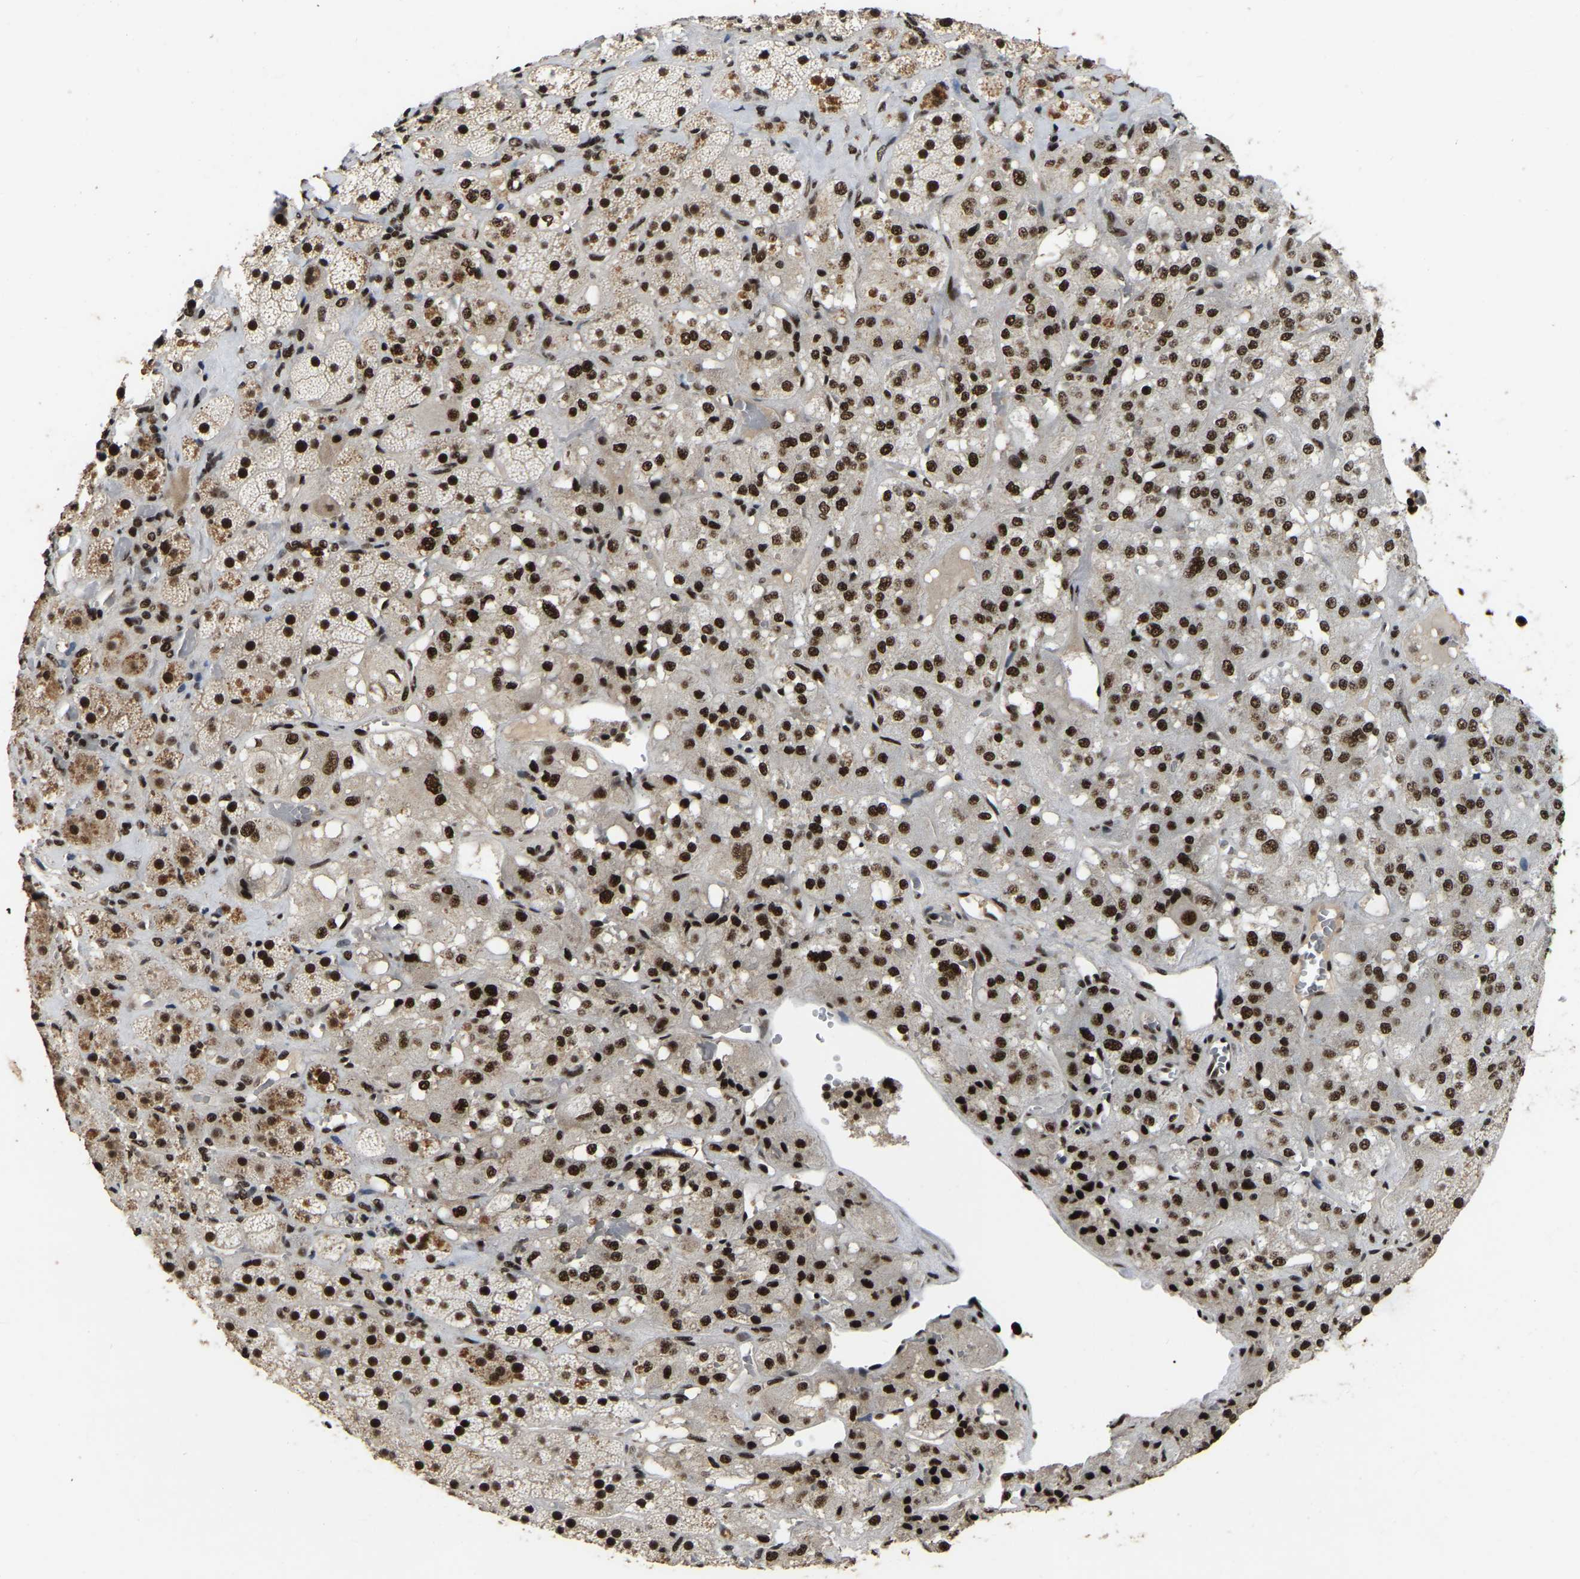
{"staining": {"intensity": "strong", "quantity": ">75%", "location": "nuclear"}, "tissue": "adrenal gland", "cell_type": "Glandular cells", "image_type": "normal", "snomed": [{"axis": "morphology", "description": "Normal tissue, NOS"}, {"axis": "topography", "description": "Adrenal gland"}], "caption": "Immunohistochemical staining of normal human adrenal gland reveals strong nuclear protein staining in approximately >75% of glandular cells. (IHC, brightfield microscopy, high magnification).", "gene": "TBL1XR1", "patient": {"sex": "male", "age": 57}}